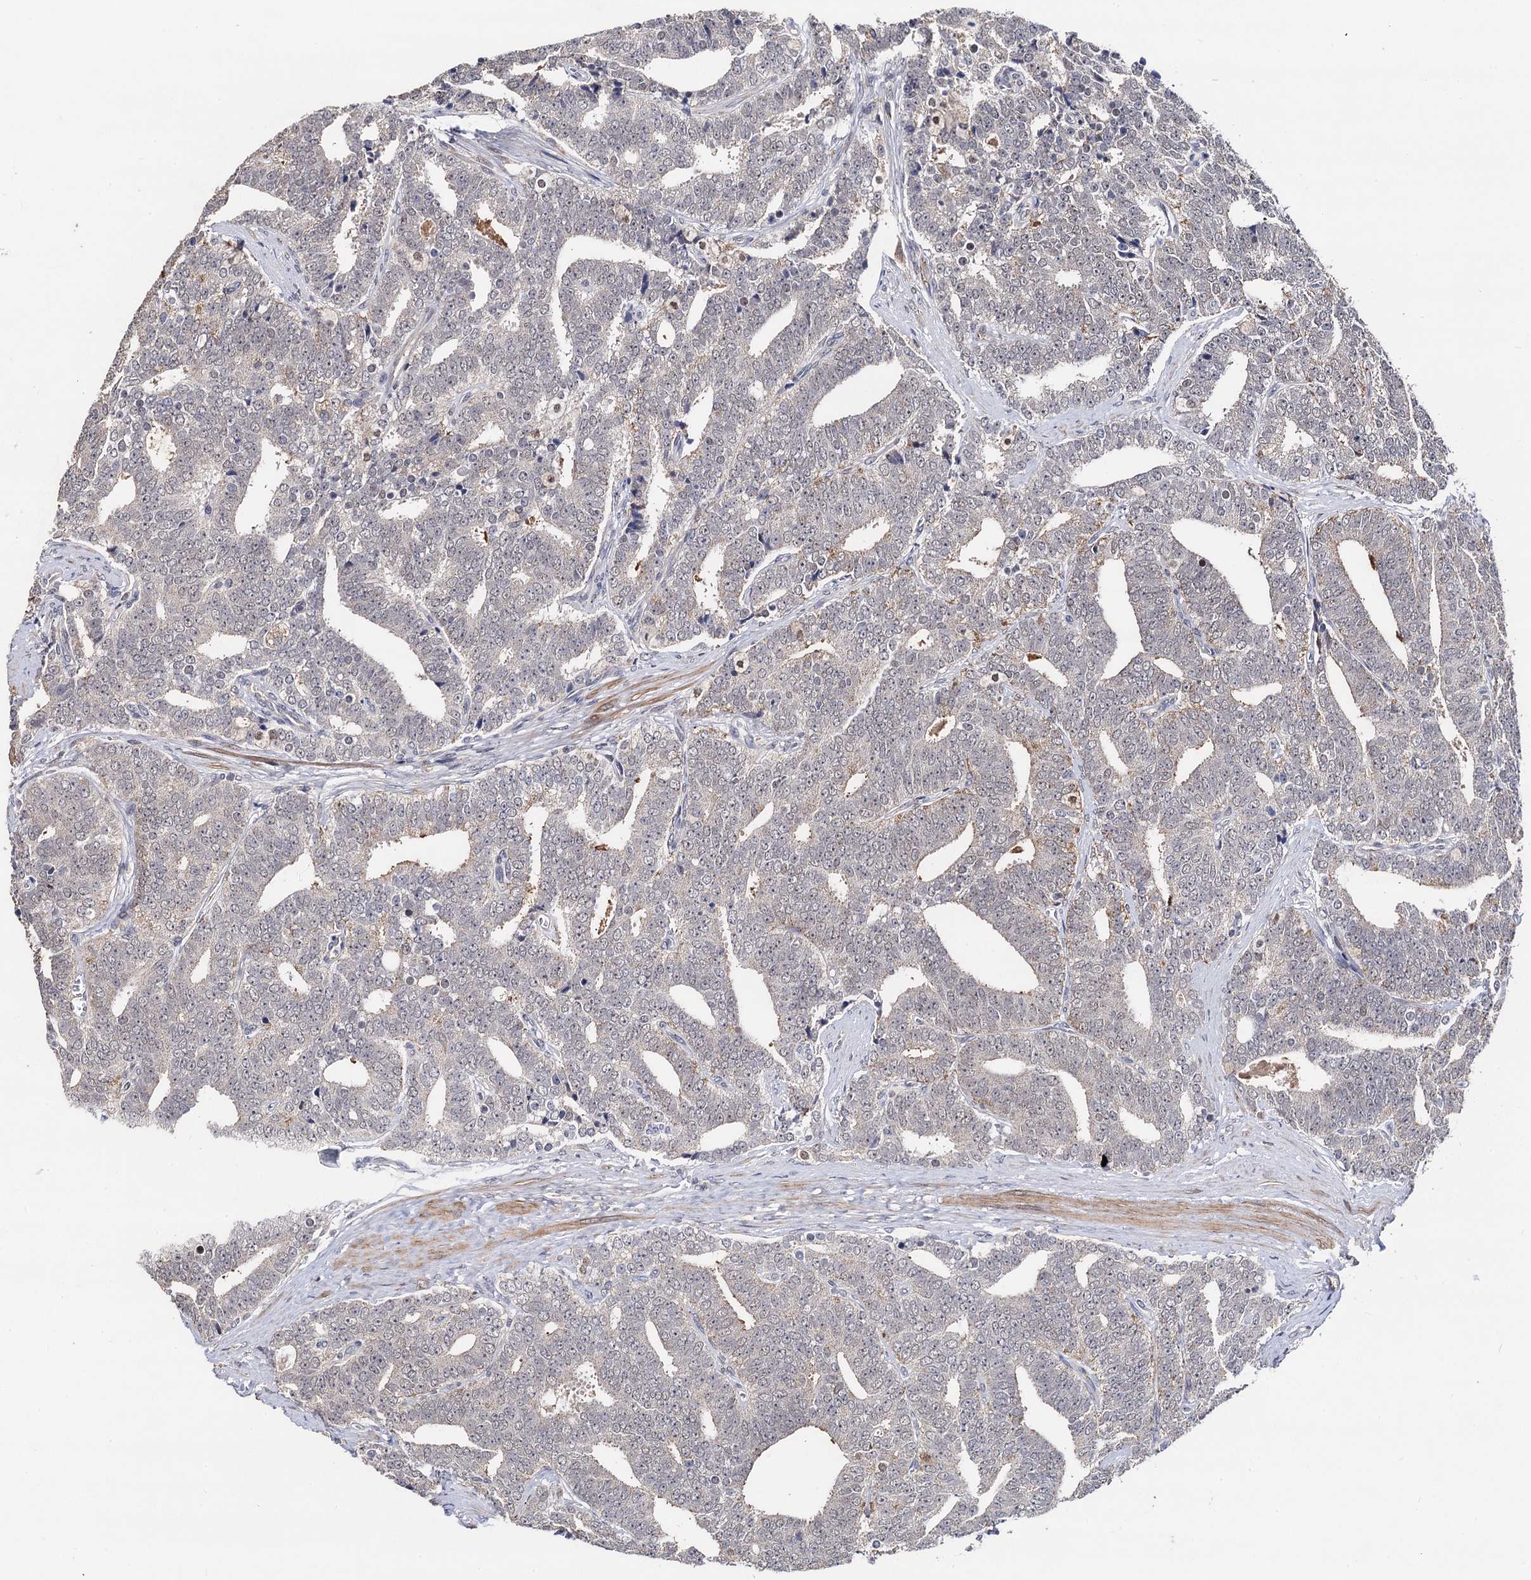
{"staining": {"intensity": "negative", "quantity": "none", "location": "none"}, "tissue": "prostate cancer", "cell_type": "Tumor cells", "image_type": "cancer", "snomed": [{"axis": "morphology", "description": "Adenocarcinoma, High grade"}, {"axis": "topography", "description": "Prostate and seminal vesicle, NOS"}], "caption": "Immunohistochemistry micrograph of neoplastic tissue: human prostate cancer (adenocarcinoma (high-grade)) stained with DAB displays no significant protein expression in tumor cells.", "gene": "PPTC7", "patient": {"sex": "male", "age": 67}}